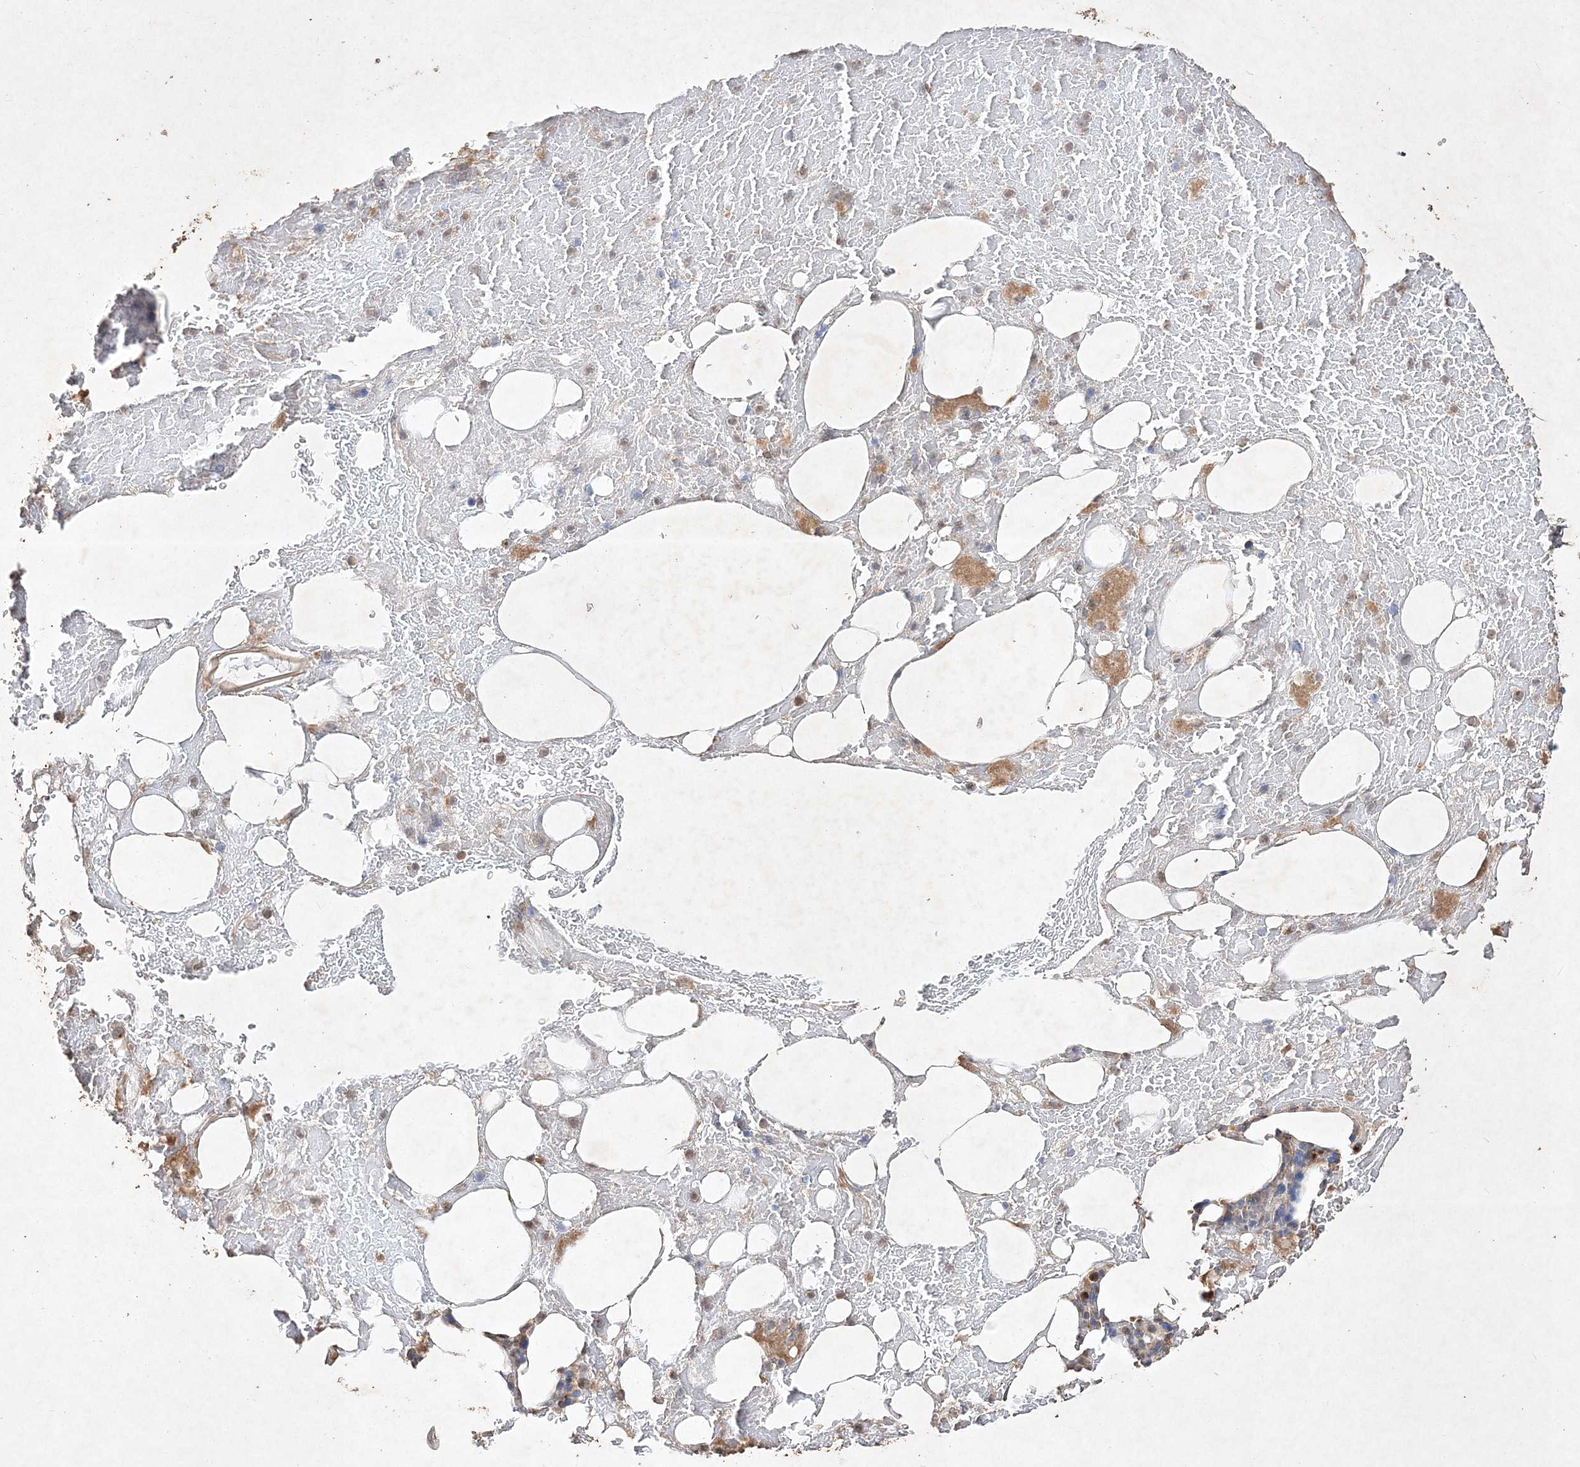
{"staining": {"intensity": "weak", "quantity": "<25%", "location": "cytoplasmic/membranous"}, "tissue": "bone marrow", "cell_type": "Hematopoietic cells", "image_type": "normal", "snomed": [{"axis": "morphology", "description": "Normal tissue, NOS"}, {"axis": "topography", "description": "Bone marrow"}], "caption": "Micrograph shows no significant protein staining in hematopoietic cells of unremarkable bone marrow.", "gene": "C3orf38", "patient": {"sex": "male", "age": 60}}